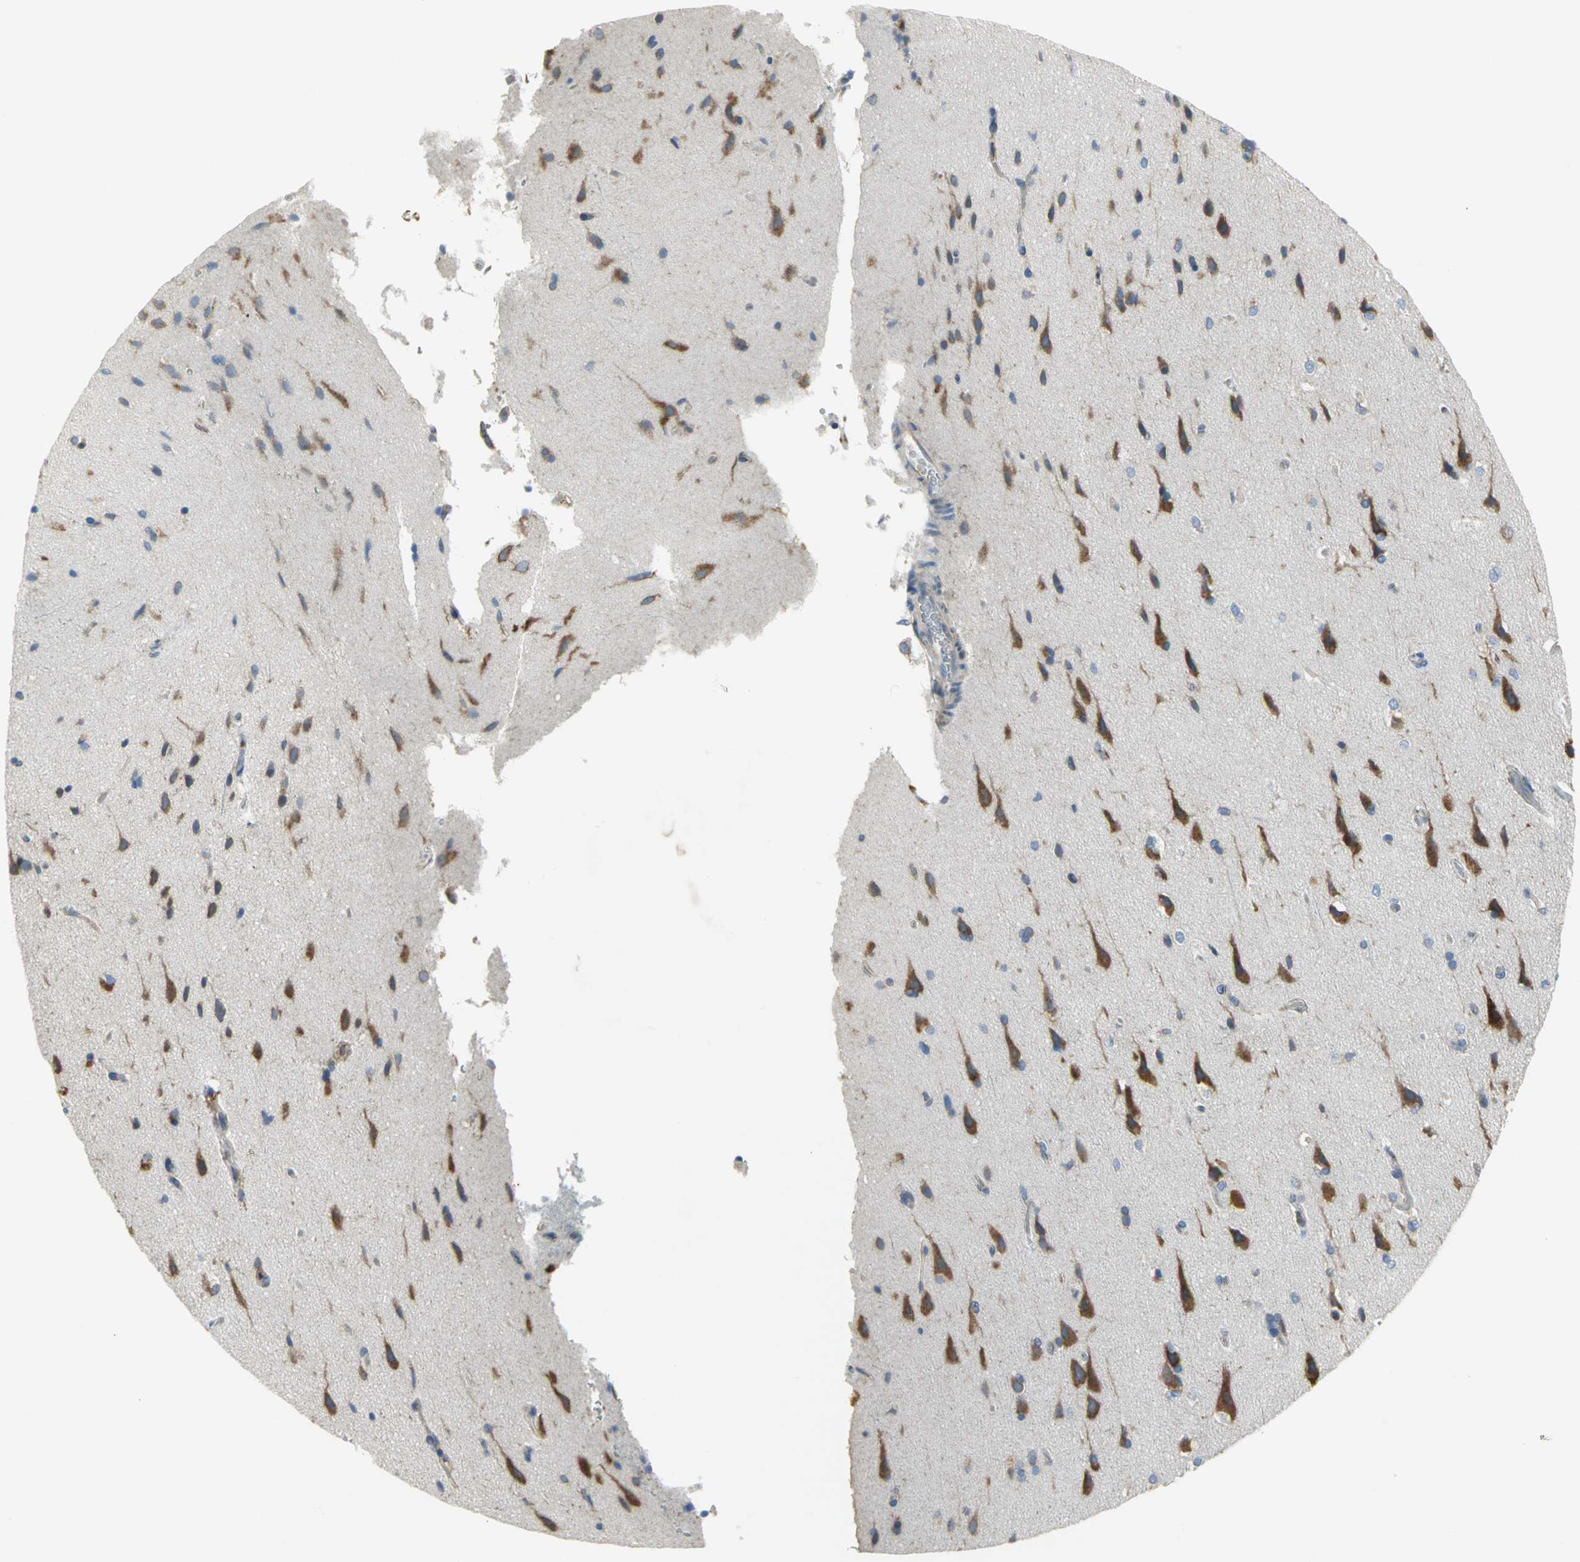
{"staining": {"intensity": "weak", "quantity": ">75%", "location": "cytoplasmic/membranous"}, "tissue": "cerebral cortex", "cell_type": "Endothelial cells", "image_type": "normal", "snomed": [{"axis": "morphology", "description": "Normal tissue, NOS"}, {"axis": "topography", "description": "Cerebral cortex"}], "caption": "A high-resolution histopathology image shows immunohistochemistry (IHC) staining of normal cerebral cortex, which demonstrates weak cytoplasmic/membranous staining in about >75% of endothelial cells.", "gene": "SDF2L1", "patient": {"sex": "male", "age": 62}}